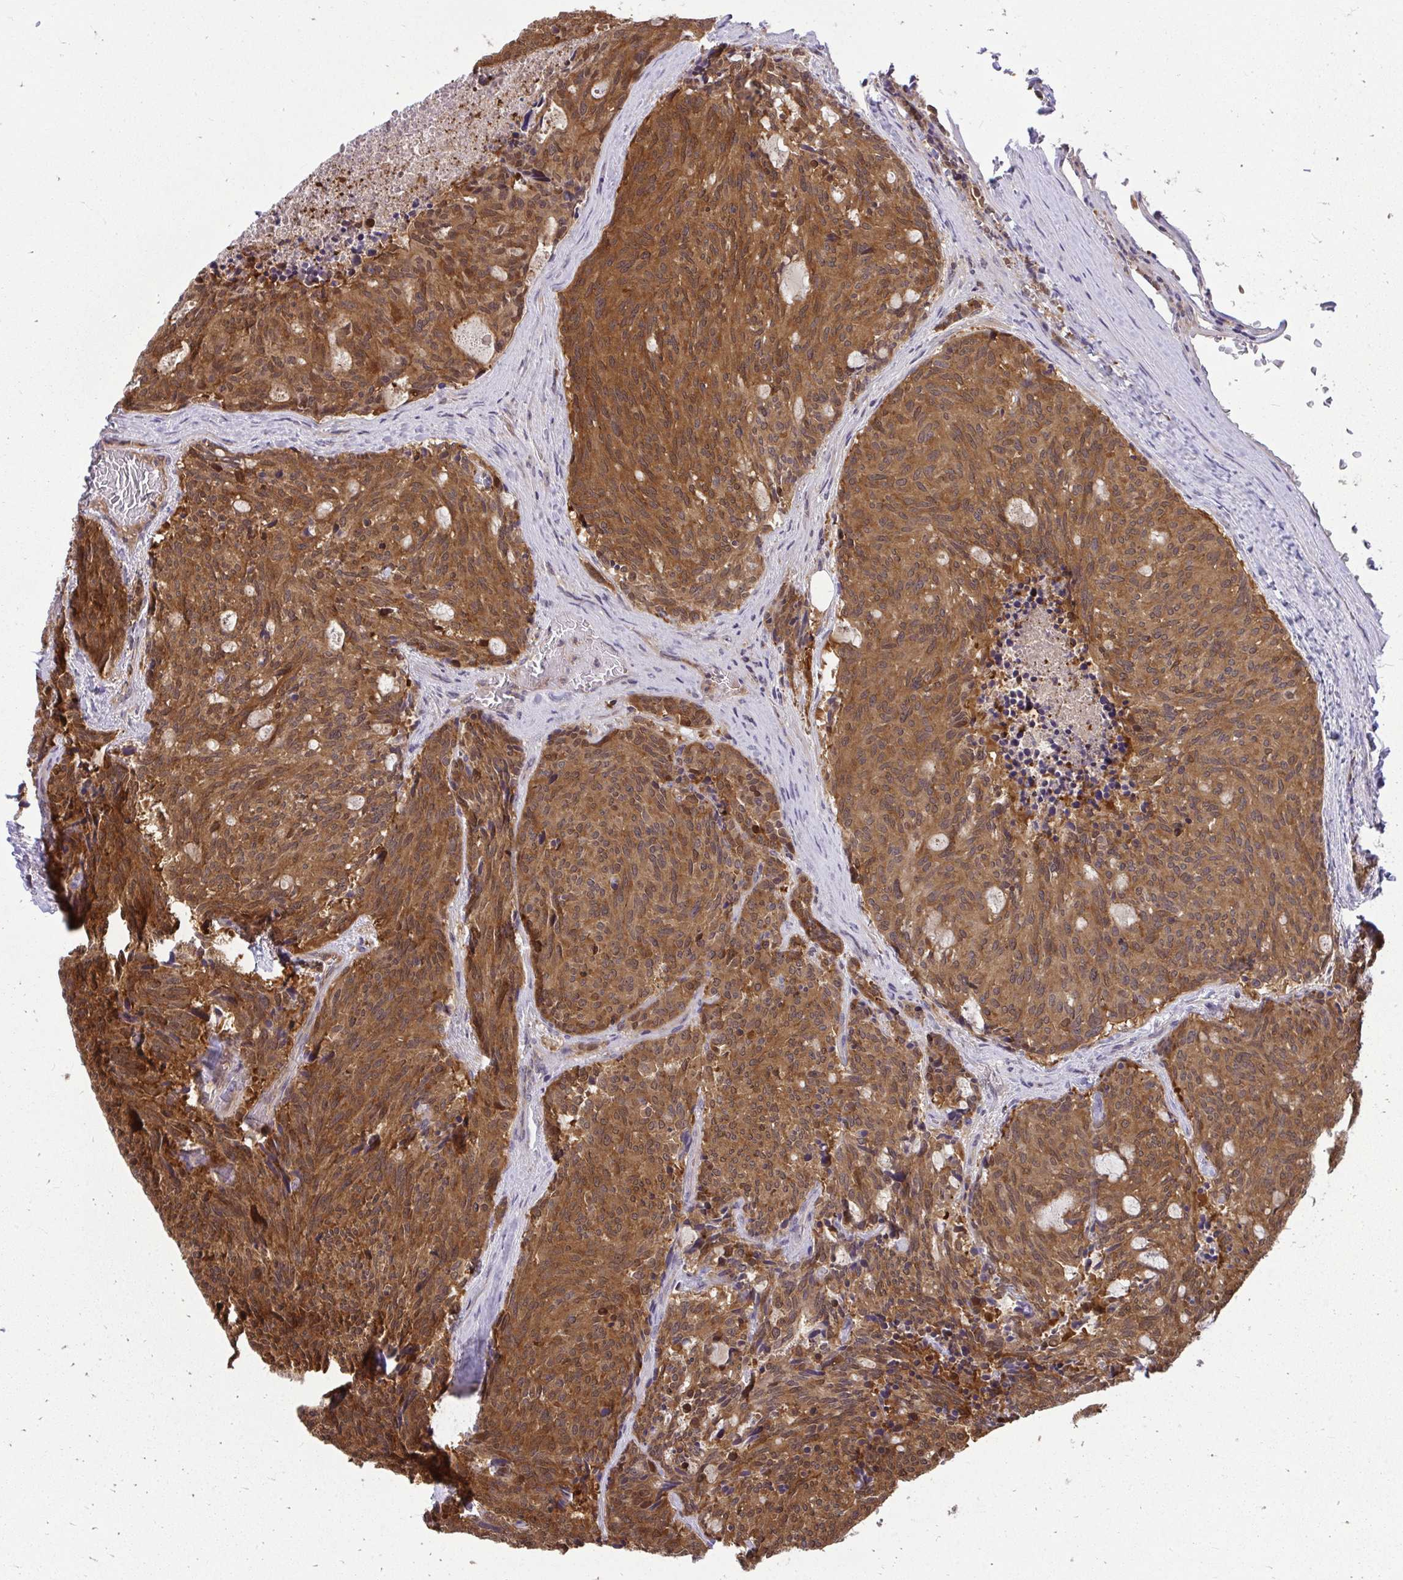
{"staining": {"intensity": "strong", "quantity": ">75%", "location": "cytoplasmic/membranous"}, "tissue": "carcinoid", "cell_type": "Tumor cells", "image_type": "cancer", "snomed": [{"axis": "morphology", "description": "Carcinoid, malignant, NOS"}, {"axis": "topography", "description": "Pancreas"}], "caption": "Protein expression analysis of human carcinoid reveals strong cytoplasmic/membranous staining in about >75% of tumor cells. (IHC, brightfield microscopy, high magnification).", "gene": "HDHD2", "patient": {"sex": "female", "age": 54}}